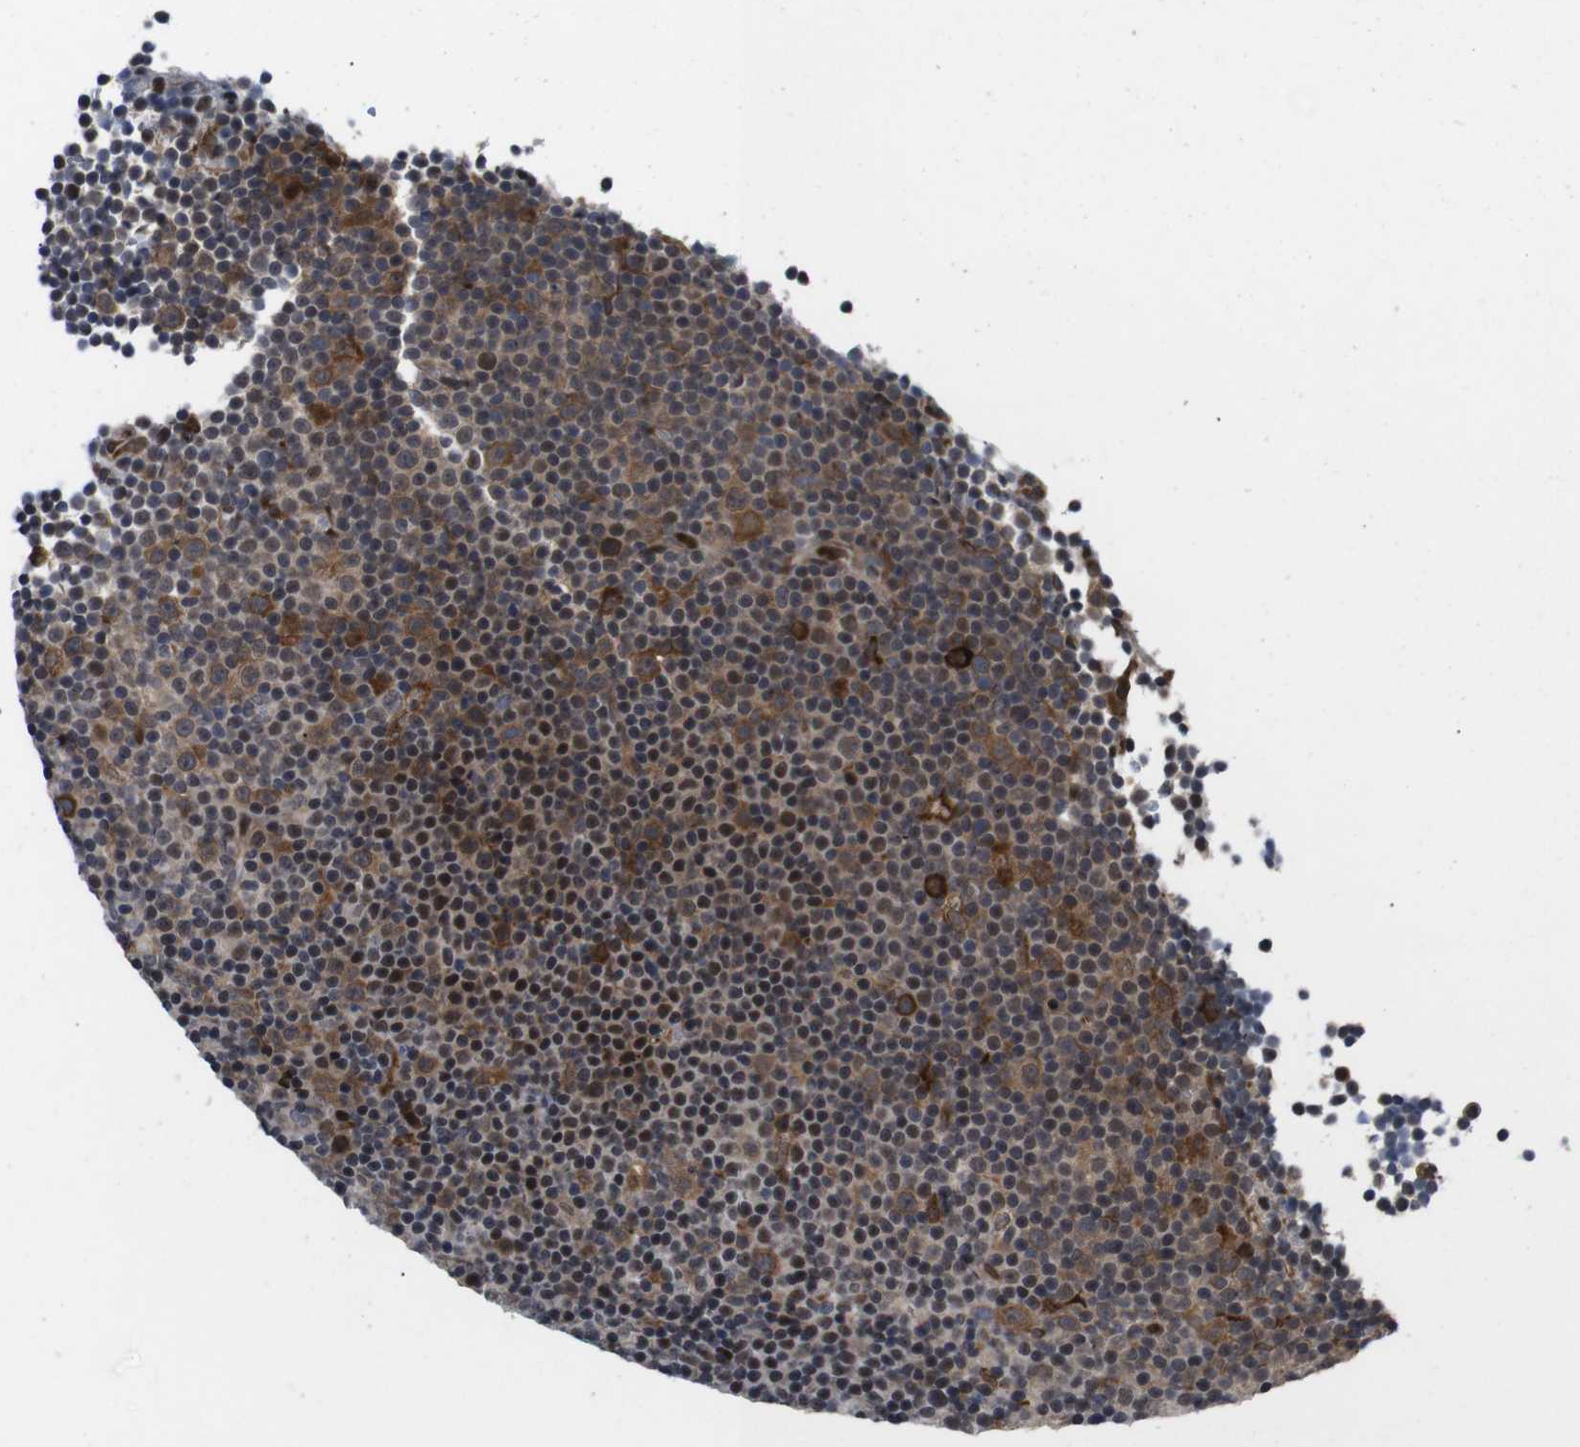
{"staining": {"intensity": "strong", "quantity": "<25%", "location": "cytoplasmic/membranous,nuclear"}, "tissue": "lymphoma", "cell_type": "Tumor cells", "image_type": "cancer", "snomed": [{"axis": "morphology", "description": "Malignant lymphoma, non-Hodgkin's type, Low grade"}, {"axis": "topography", "description": "Lymph node"}], "caption": "This is an image of immunohistochemistry staining of lymphoma, which shows strong expression in the cytoplasmic/membranous and nuclear of tumor cells.", "gene": "EIF4G1", "patient": {"sex": "female", "age": 67}}